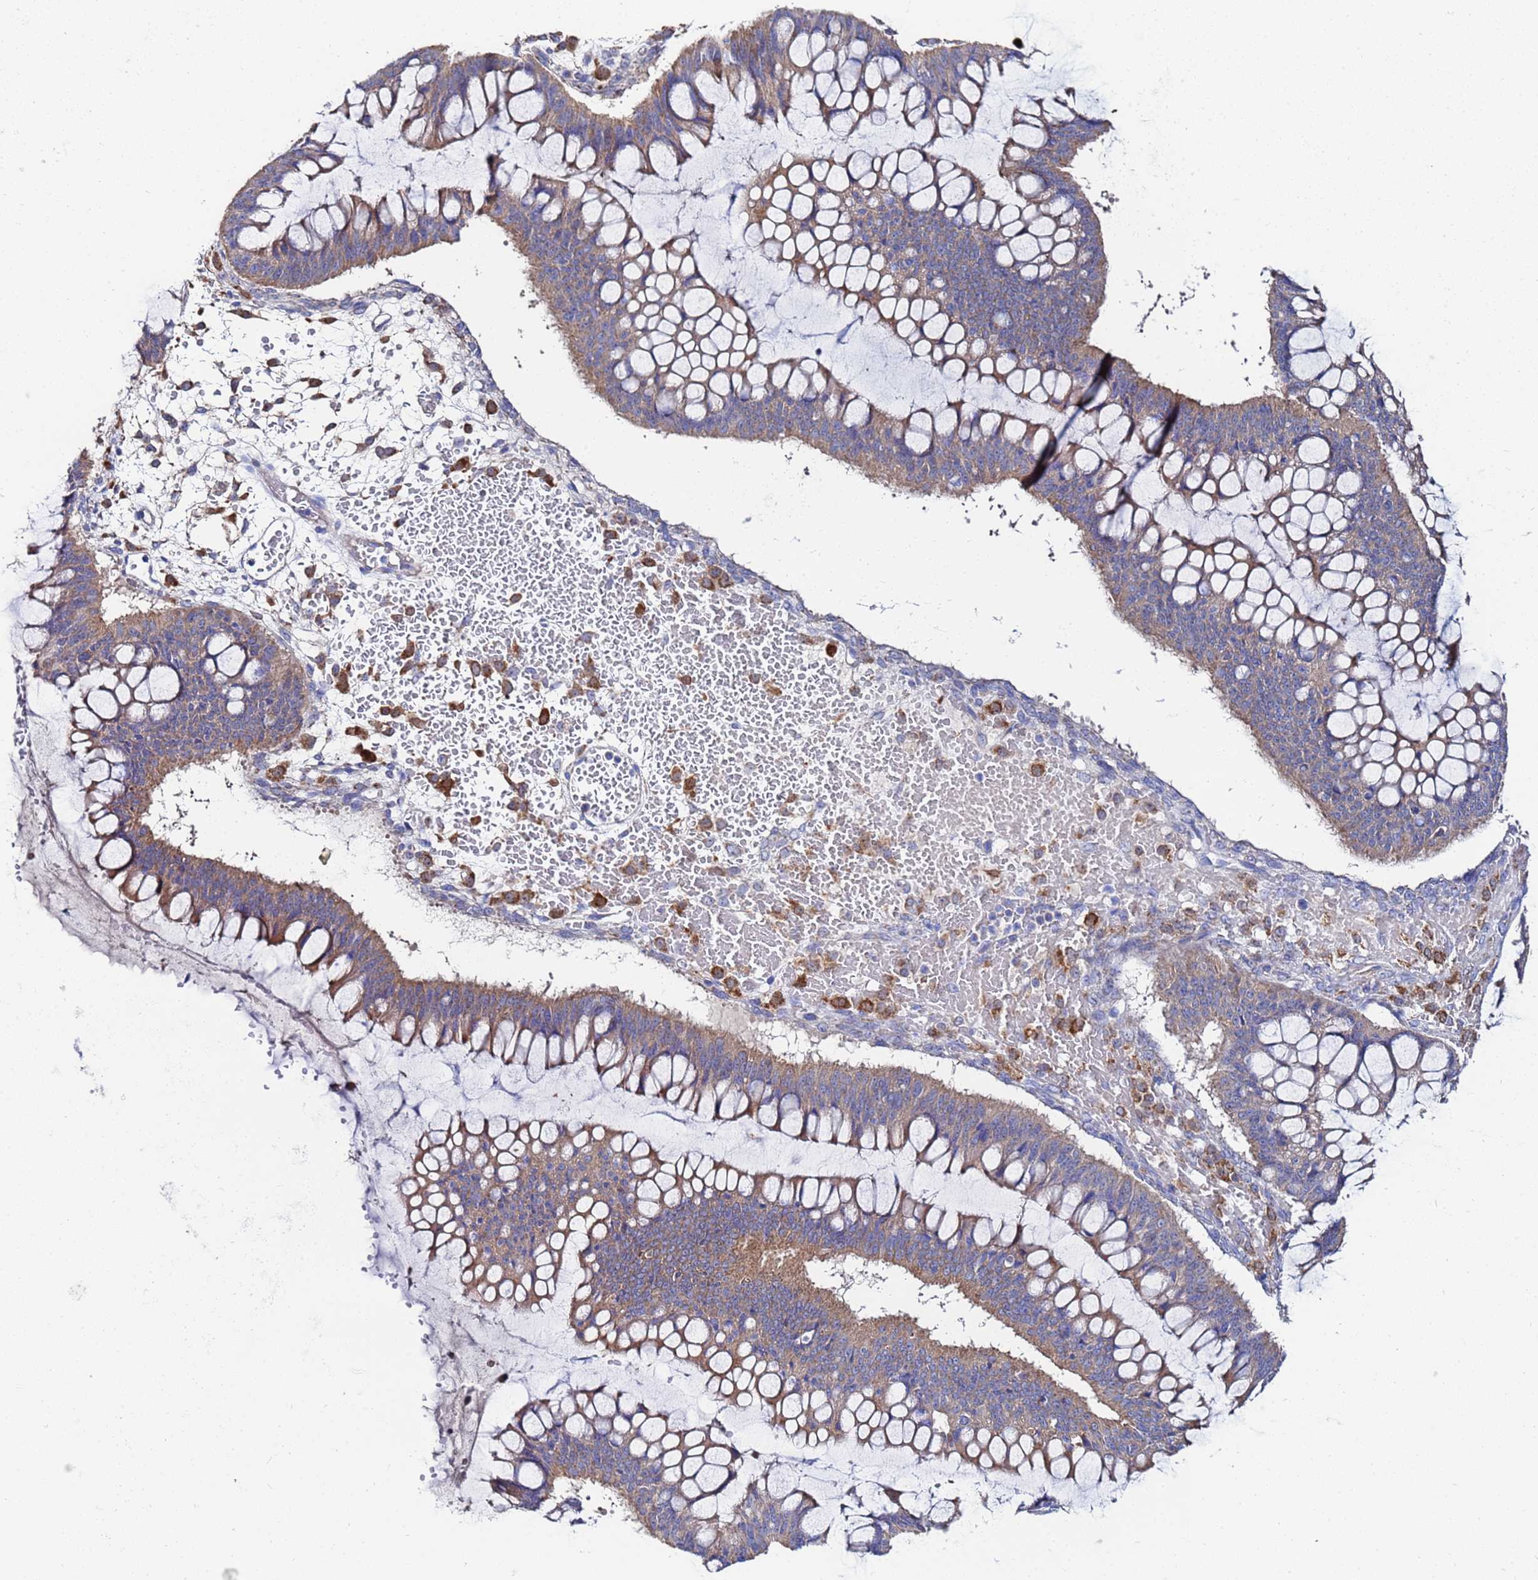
{"staining": {"intensity": "moderate", "quantity": "25%-75%", "location": "cytoplasmic/membranous"}, "tissue": "ovarian cancer", "cell_type": "Tumor cells", "image_type": "cancer", "snomed": [{"axis": "morphology", "description": "Cystadenocarcinoma, mucinous, NOS"}, {"axis": "topography", "description": "Ovary"}], "caption": "A photomicrograph showing moderate cytoplasmic/membranous expression in approximately 25%-75% of tumor cells in ovarian cancer (mucinous cystadenocarcinoma), as visualized by brown immunohistochemical staining.", "gene": "FAHD2A", "patient": {"sex": "female", "age": 73}}